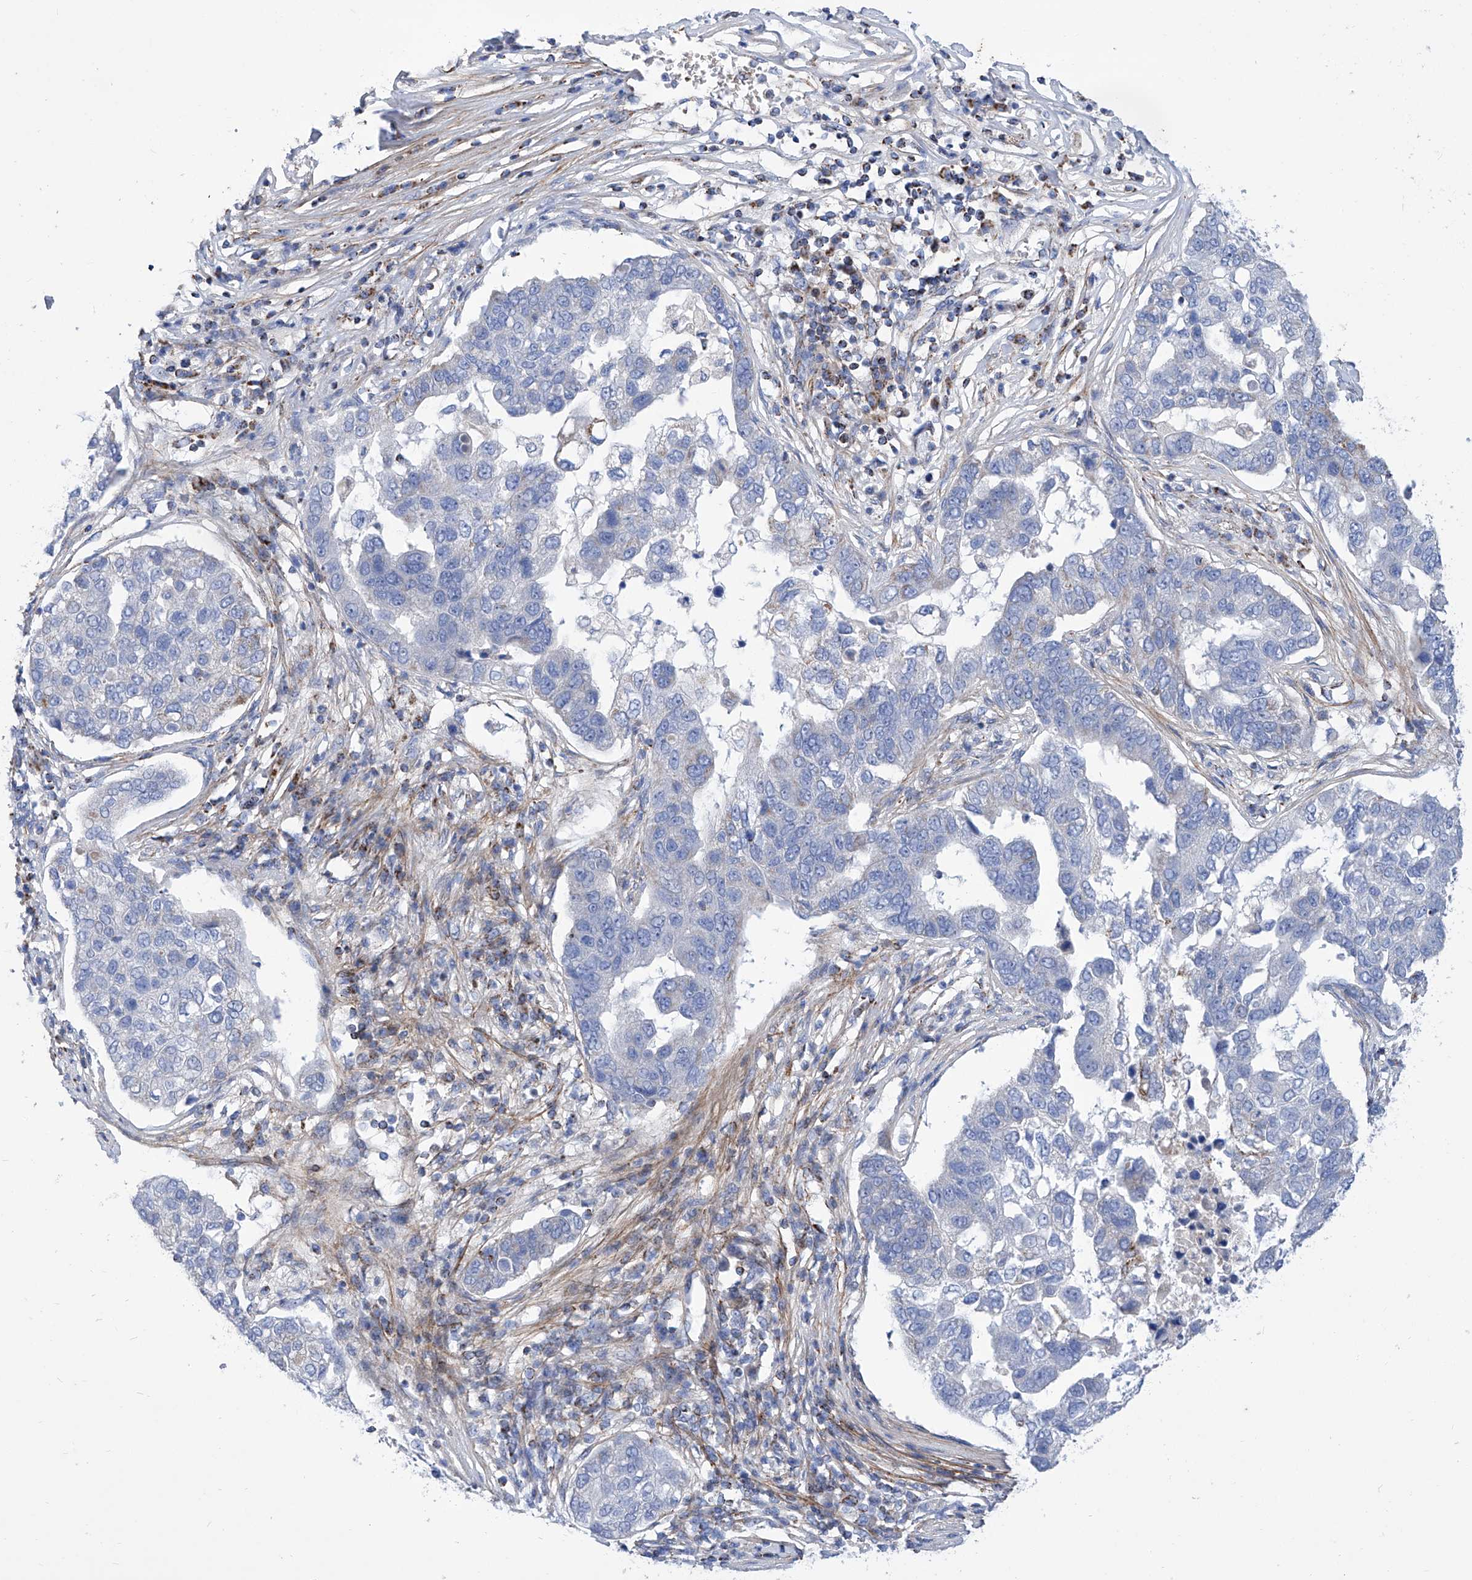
{"staining": {"intensity": "negative", "quantity": "none", "location": "none"}, "tissue": "pancreatic cancer", "cell_type": "Tumor cells", "image_type": "cancer", "snomed": [{"axis": "morphology", "description": "Adenocarcinoma, NOS"}, {"axis": "topography", "description": "Pancreas"}], "caption": "Immunohistochemical staining of human pancreatic cancer demonstrates no significant staining in tumor cells.", "gene": "SRBD1", "patient": {"sex": "female", "age": 61}}